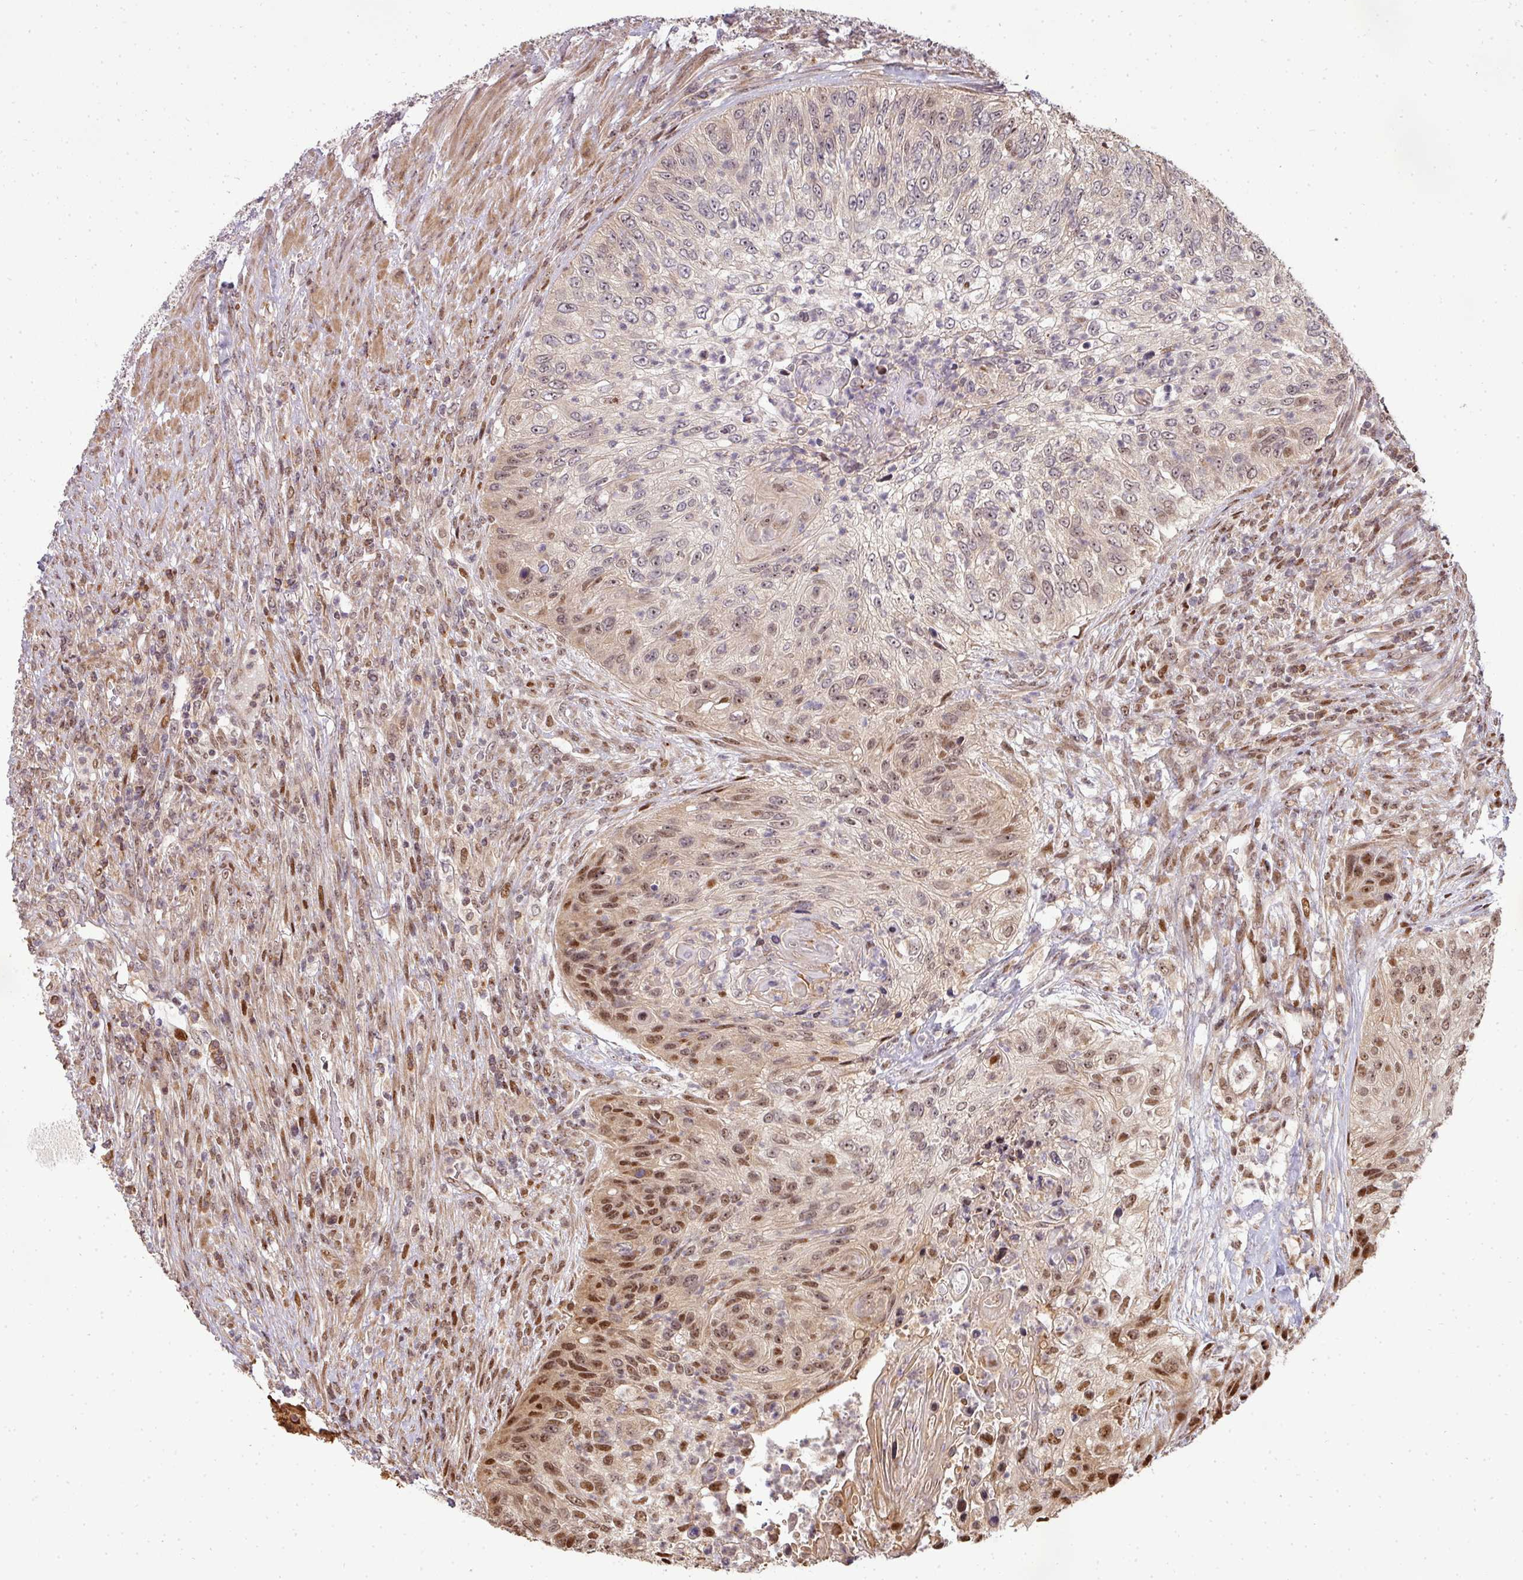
{"staining": {"intensity": "moderate", "quantity": "25%-75%", "location": "nuclear"}, "tissue": "urothelial cancer", "cell_type": "Tumor cells", "image_type": "cancer", "snomed": [{"axis": "morphology", "description": "Urothelial carcinoma, High grade"}, {"axis": "topography", "description": "Urinary bladder"}], "caption": "Brown immunohistochemical staining in high-grade urothelial carcinoma exhibits moderate nuclear positivity in about 25%-75% of tumor cells.", "gene": "PATZ1", "patient": {"sex": "female", "age": 60}}